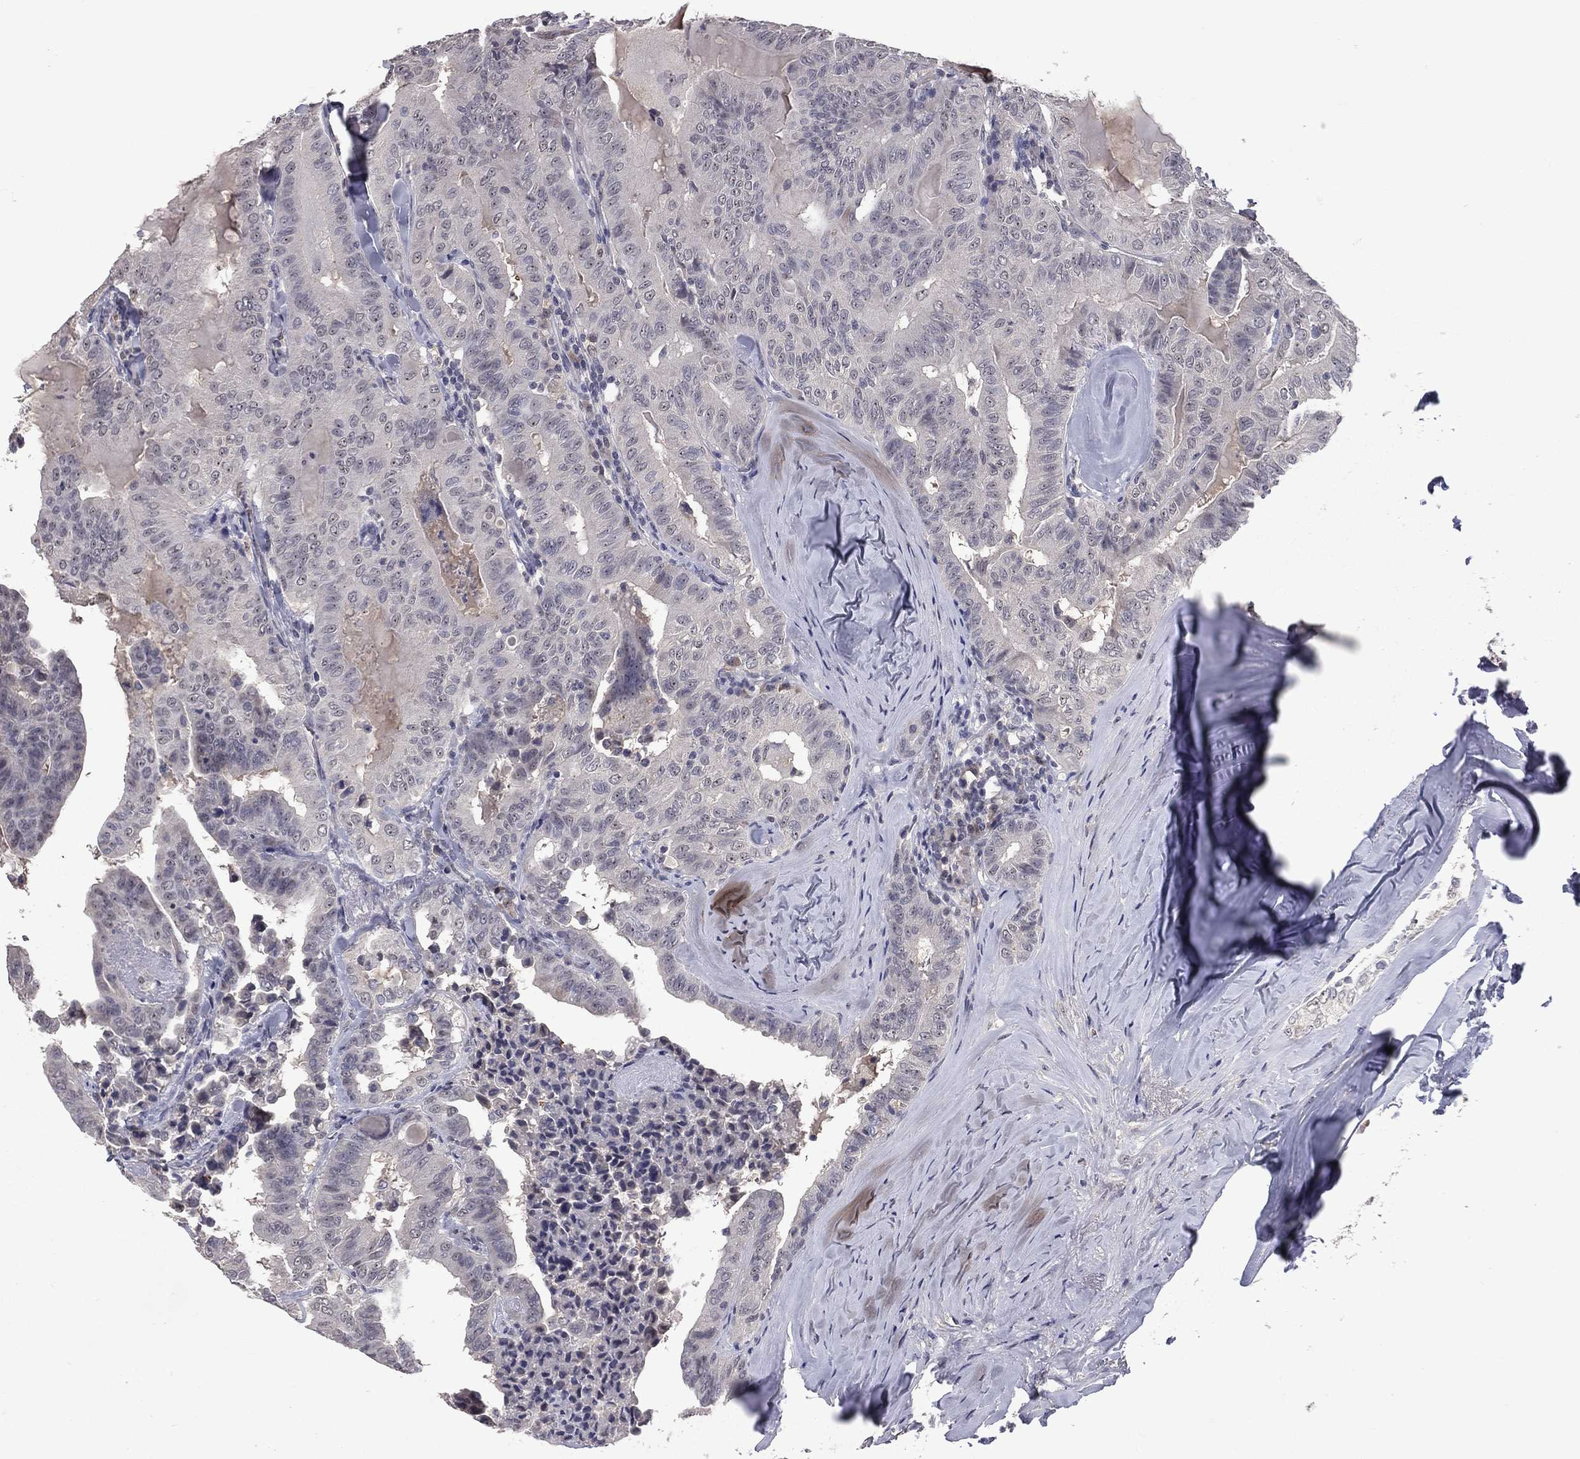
{"staining": {"intensity": "negative", "quantity": "none", "location": "none"}, "tissue": "thyroid cancer", "cell_type": "Tumor cells", "image_type": "cancer", "snomed": [{"axis": "morphology", "description": "Papillary adenocarcinoma, NOS"}, {"axis": "topography", "description": "Thyroid gland"}], "caption": "The image displays no staining of tumor cells in thyroid cancer (papillary adenocarcinoma).", "gene": "DSG4", "patient": {"sex": "female", "age": 68}}